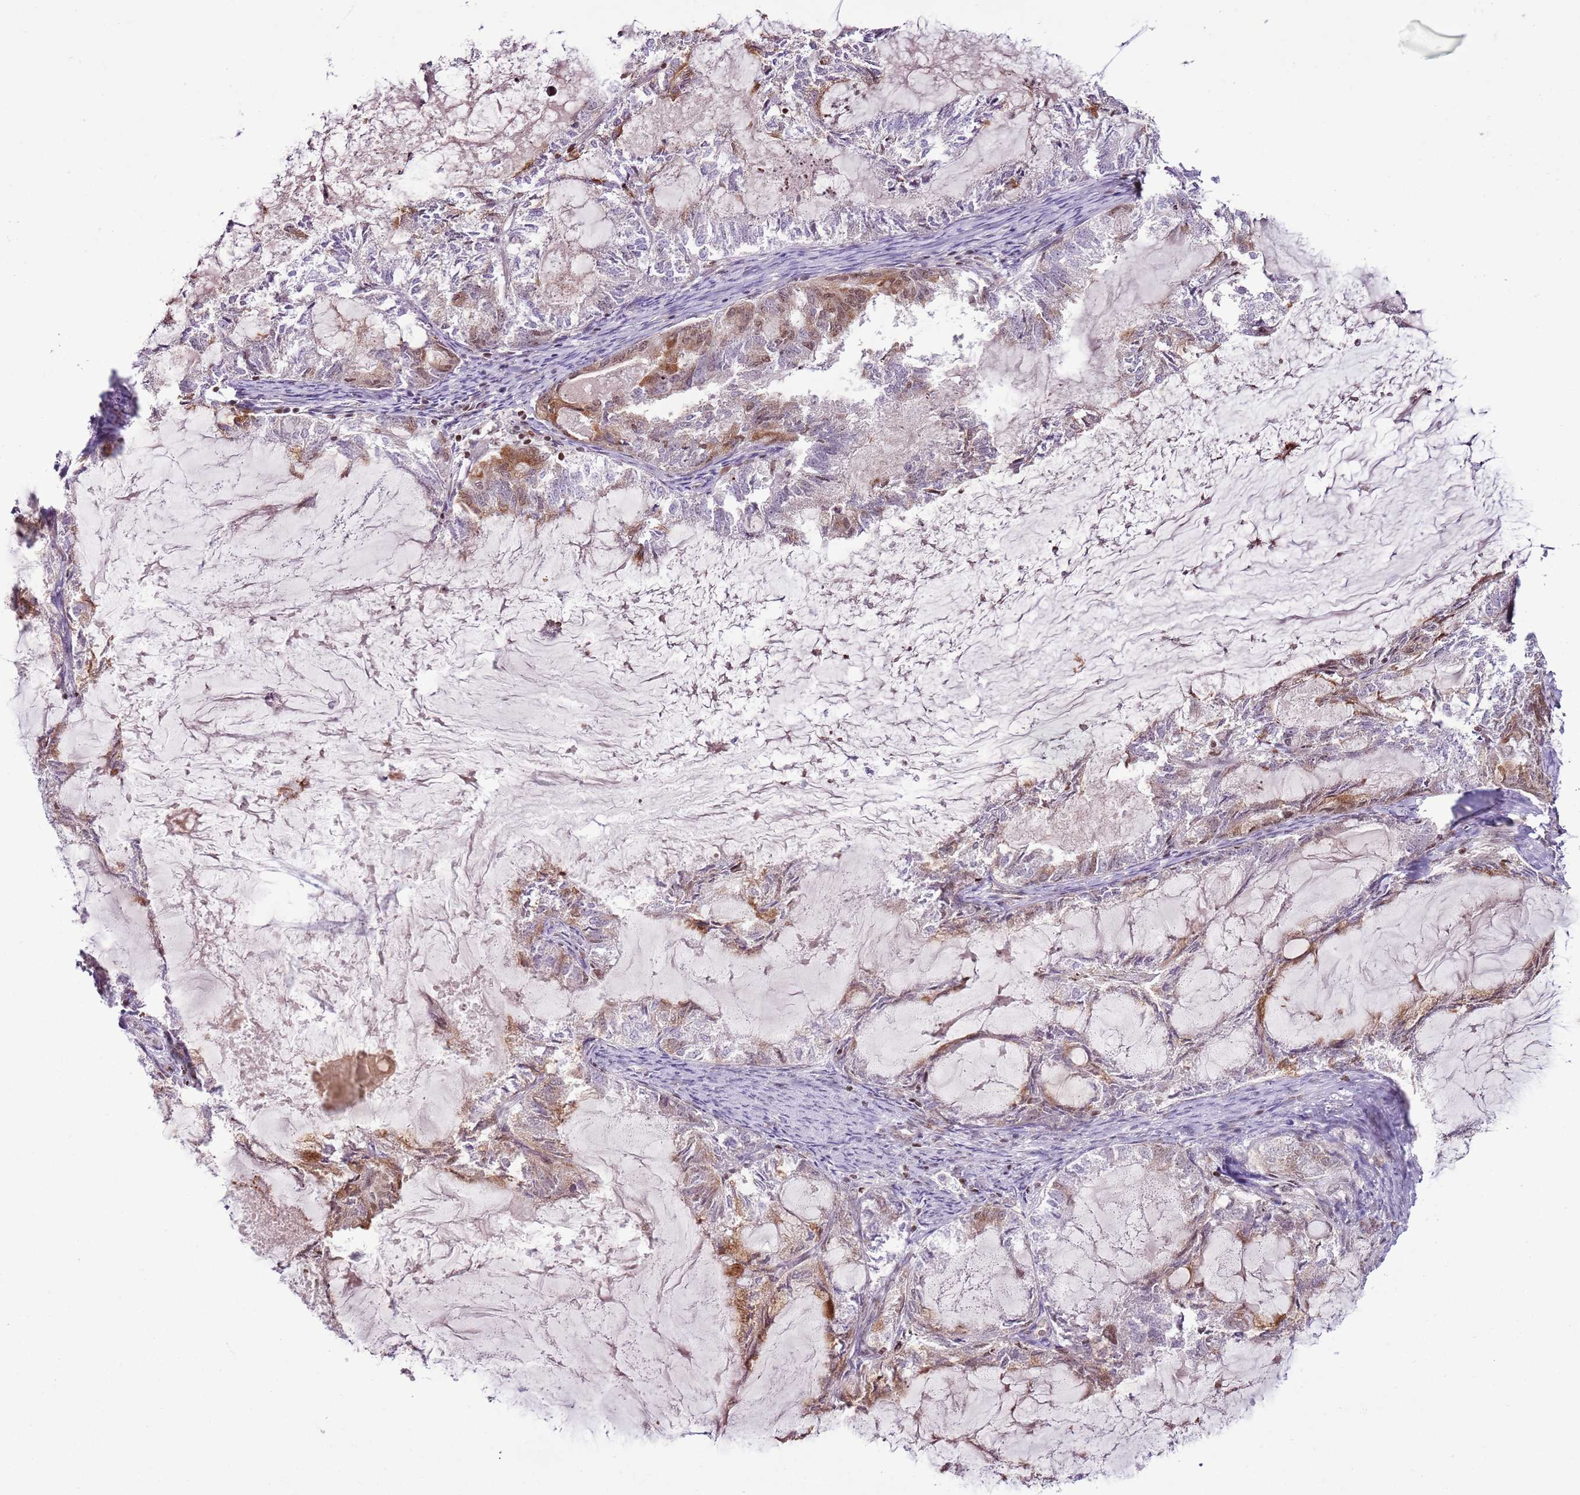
{"staining": {"intensity": "moderate", "quantity": "25%-75%", "location": "cytoplasmic/membranous,nuclear"}, "tissue": "endometrial cancer", "cell_type": "Tumor cells", "image_type": "cancer", "snomed": [{"axis": "morphology", "description": "Adenocarcinoma, NOS"}, {"axis": "topography", "description": "Endometrium"}], "caption": "Protein expression analysis of human endometrial cancer (adenocarcinoma) reveals moderate cytoplasmic/membranous and nuclear staining in about 25%-75% of tumor cells.", "gene": "SELENOH", "patient": {"sex": "female", "age": 86}}